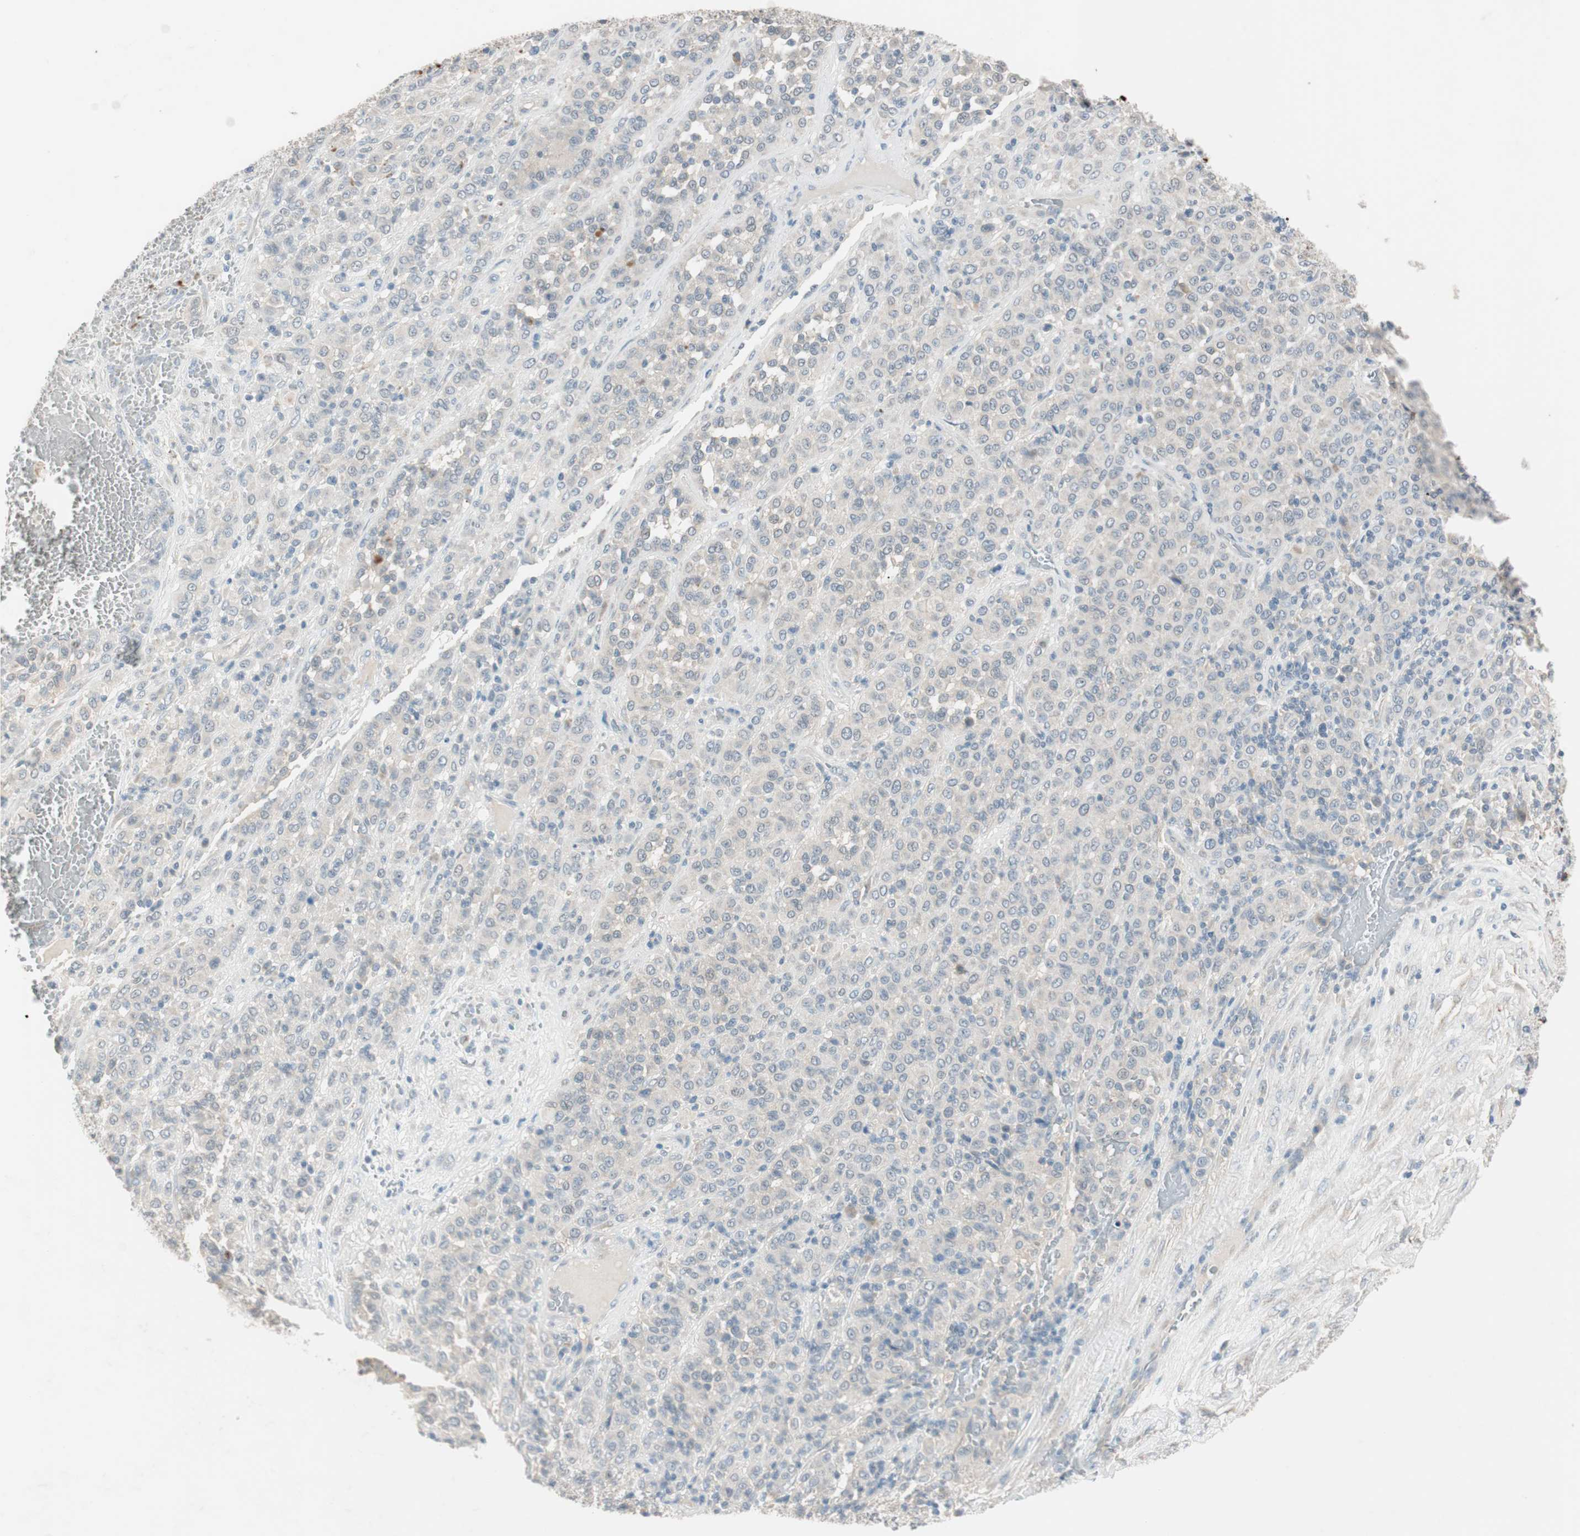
{"staining": {"intensity": "negative", "quantity": "none", "location": "none"}, "tissue": "melanoma", "cell_type": "Tumor cells", "image_type": "cancer", "snomed": [{"axis": "morphology", "description": "Malignant melanoma, Metastatic site"}, {"axis": "topography", "description": "Pancreas"}], "caption": "Immunohistochemical staining of human melanoma displays no significant positivity in tumor cells.", "gene": "KHK", "patient": {"sex": "female", "age": 30}}